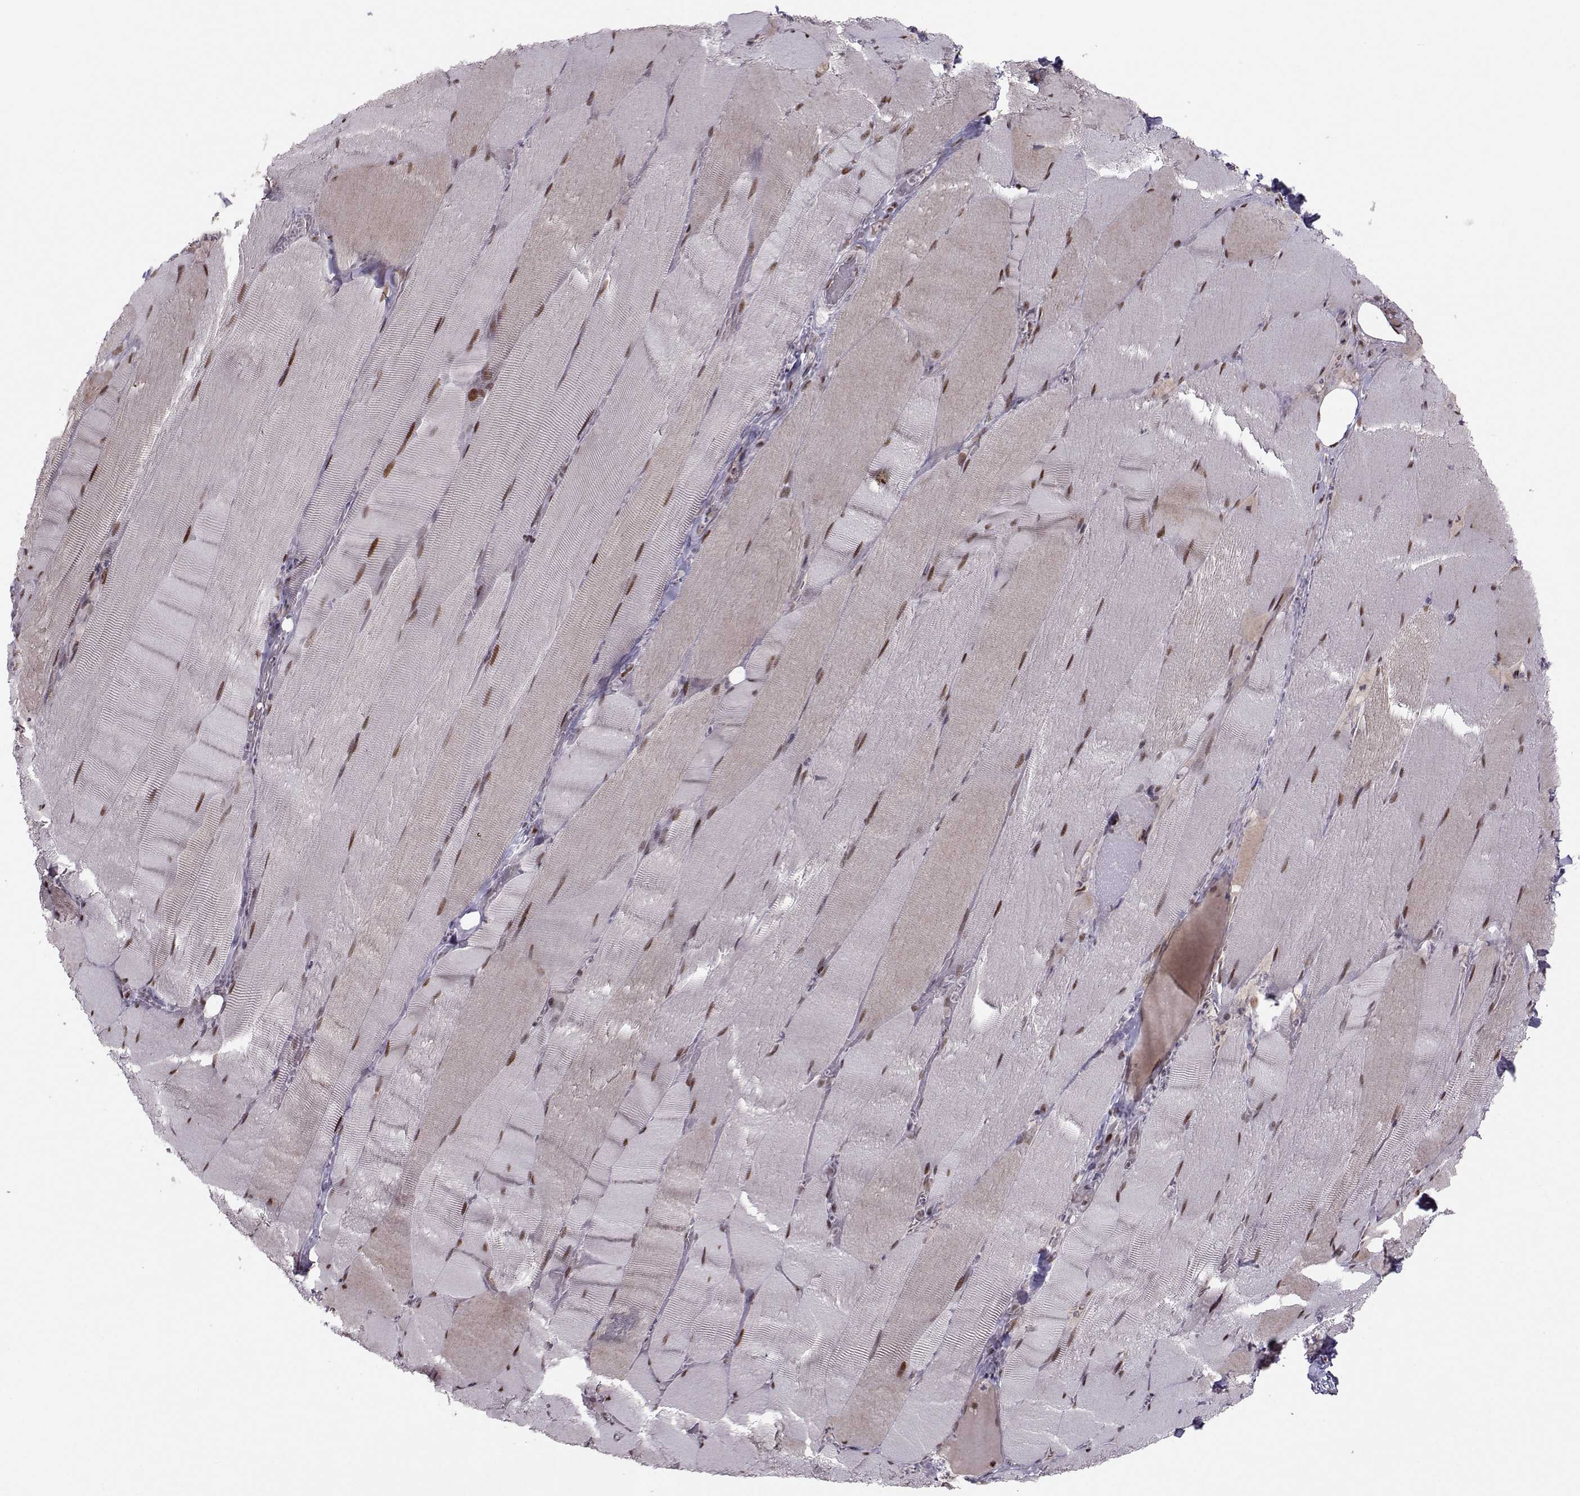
{"staining": {"intensity": "strong", "quantity": "25%-75%", "location": "nuclear"}, "tissue": "skeletal muscle", "cell_type": "Myocytes", "image_type": "normal", "snomed": [{"axis": "morphology", "description": "Normal tissue, NOS"}, {"axis": "topography", "description": "Skeletal muscle"}], "caption": "This is an image of immunohistochemistry staining of benign skeletal muscle, which shows strong positivity in the nuclear of myocytes.", "gene": "SNAPC2", "patient": {"sex": "male", "age": 56}}